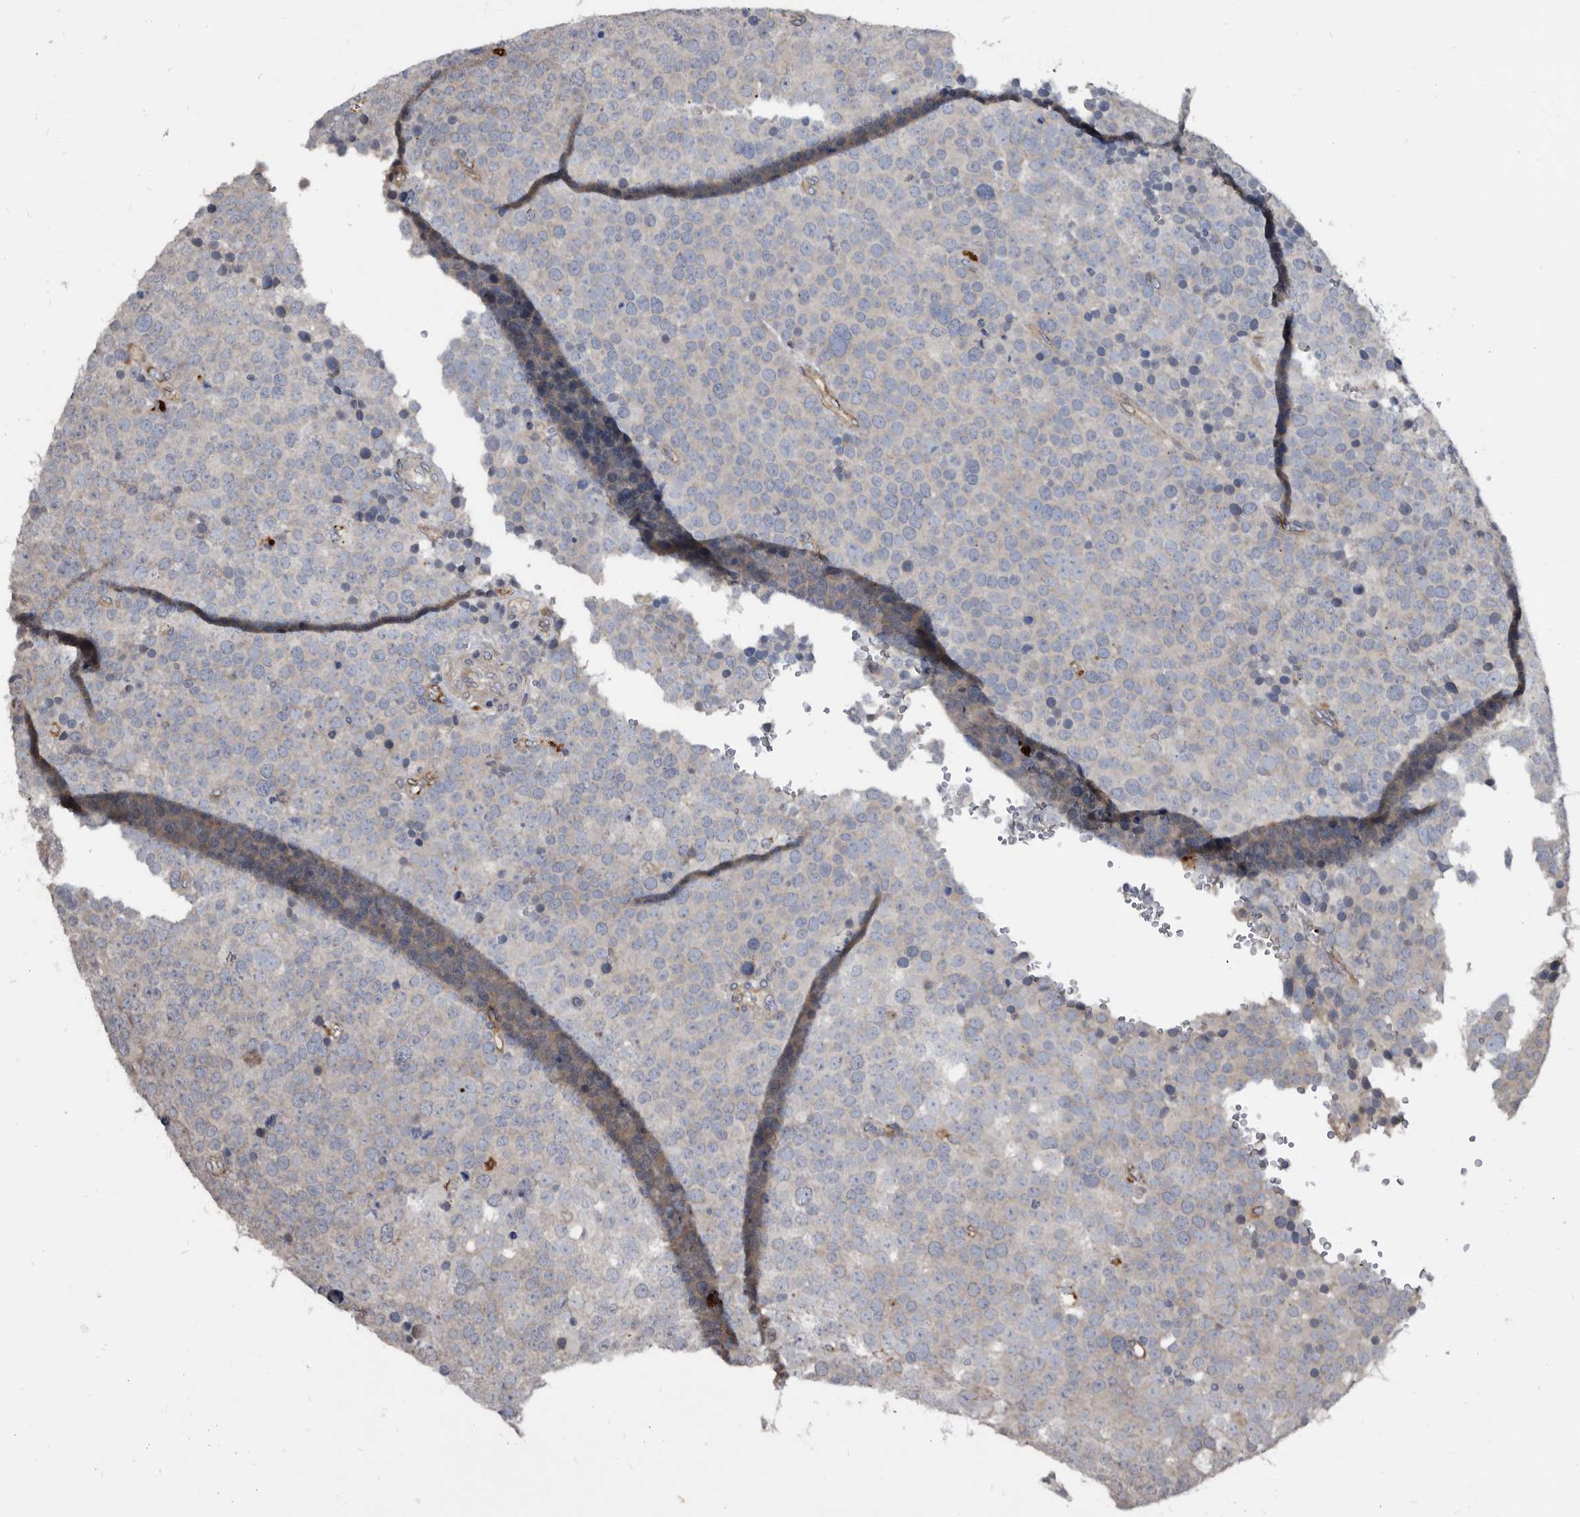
{"staining": {"intensity": "negative", "quantity": "none", "location": "none"}, "tissue": "testis cancer", "cell_type": "Tumor cells", "image_type": "cancer", "snomed": [{"axis": "morphology", "description": "Seminoma, NOS"}, {"axis": "topography", "description": "Testis"}], "caption": "This is an immunohistochemistry histopathology image of human testis seminoma. There is no staining in tumor cells.", "gene": "CTSA", "patient": {"sex": "male", "age": 71}}